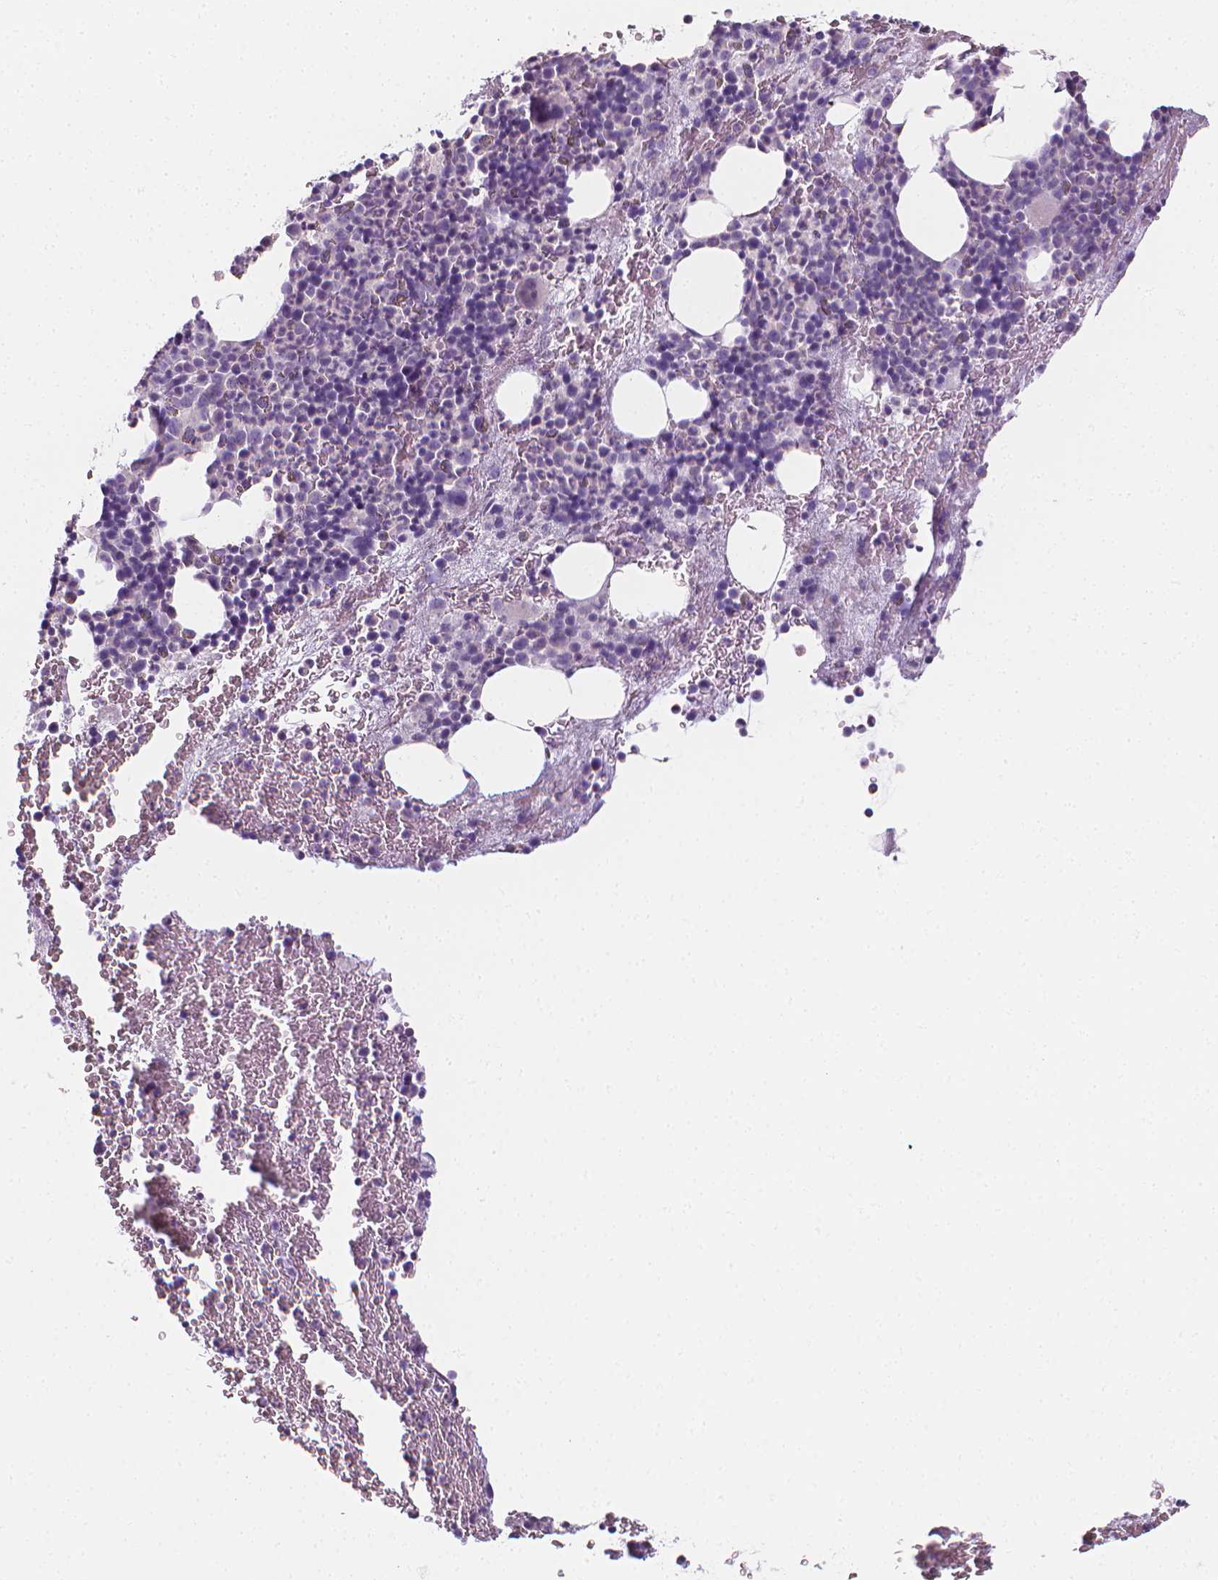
{"staining": {"intensity": "negative", "quantity": "none", "location": "none"}, "tissue": "bone marrow", "cell_type": "Hematopoietic cells", "image_type": "normal", "snomed": [{"axis": "morphology", "description": "Normal tissue, NOS"}, {"axis": "topography", "description": "Bone marrow"}], "caption": "Human bone marrow stained for a protein using IHC exhibits no expression in hematopoietic cells.", "gene": "DCAF8L1", "patient": {"sex": "male", "age": 44}}